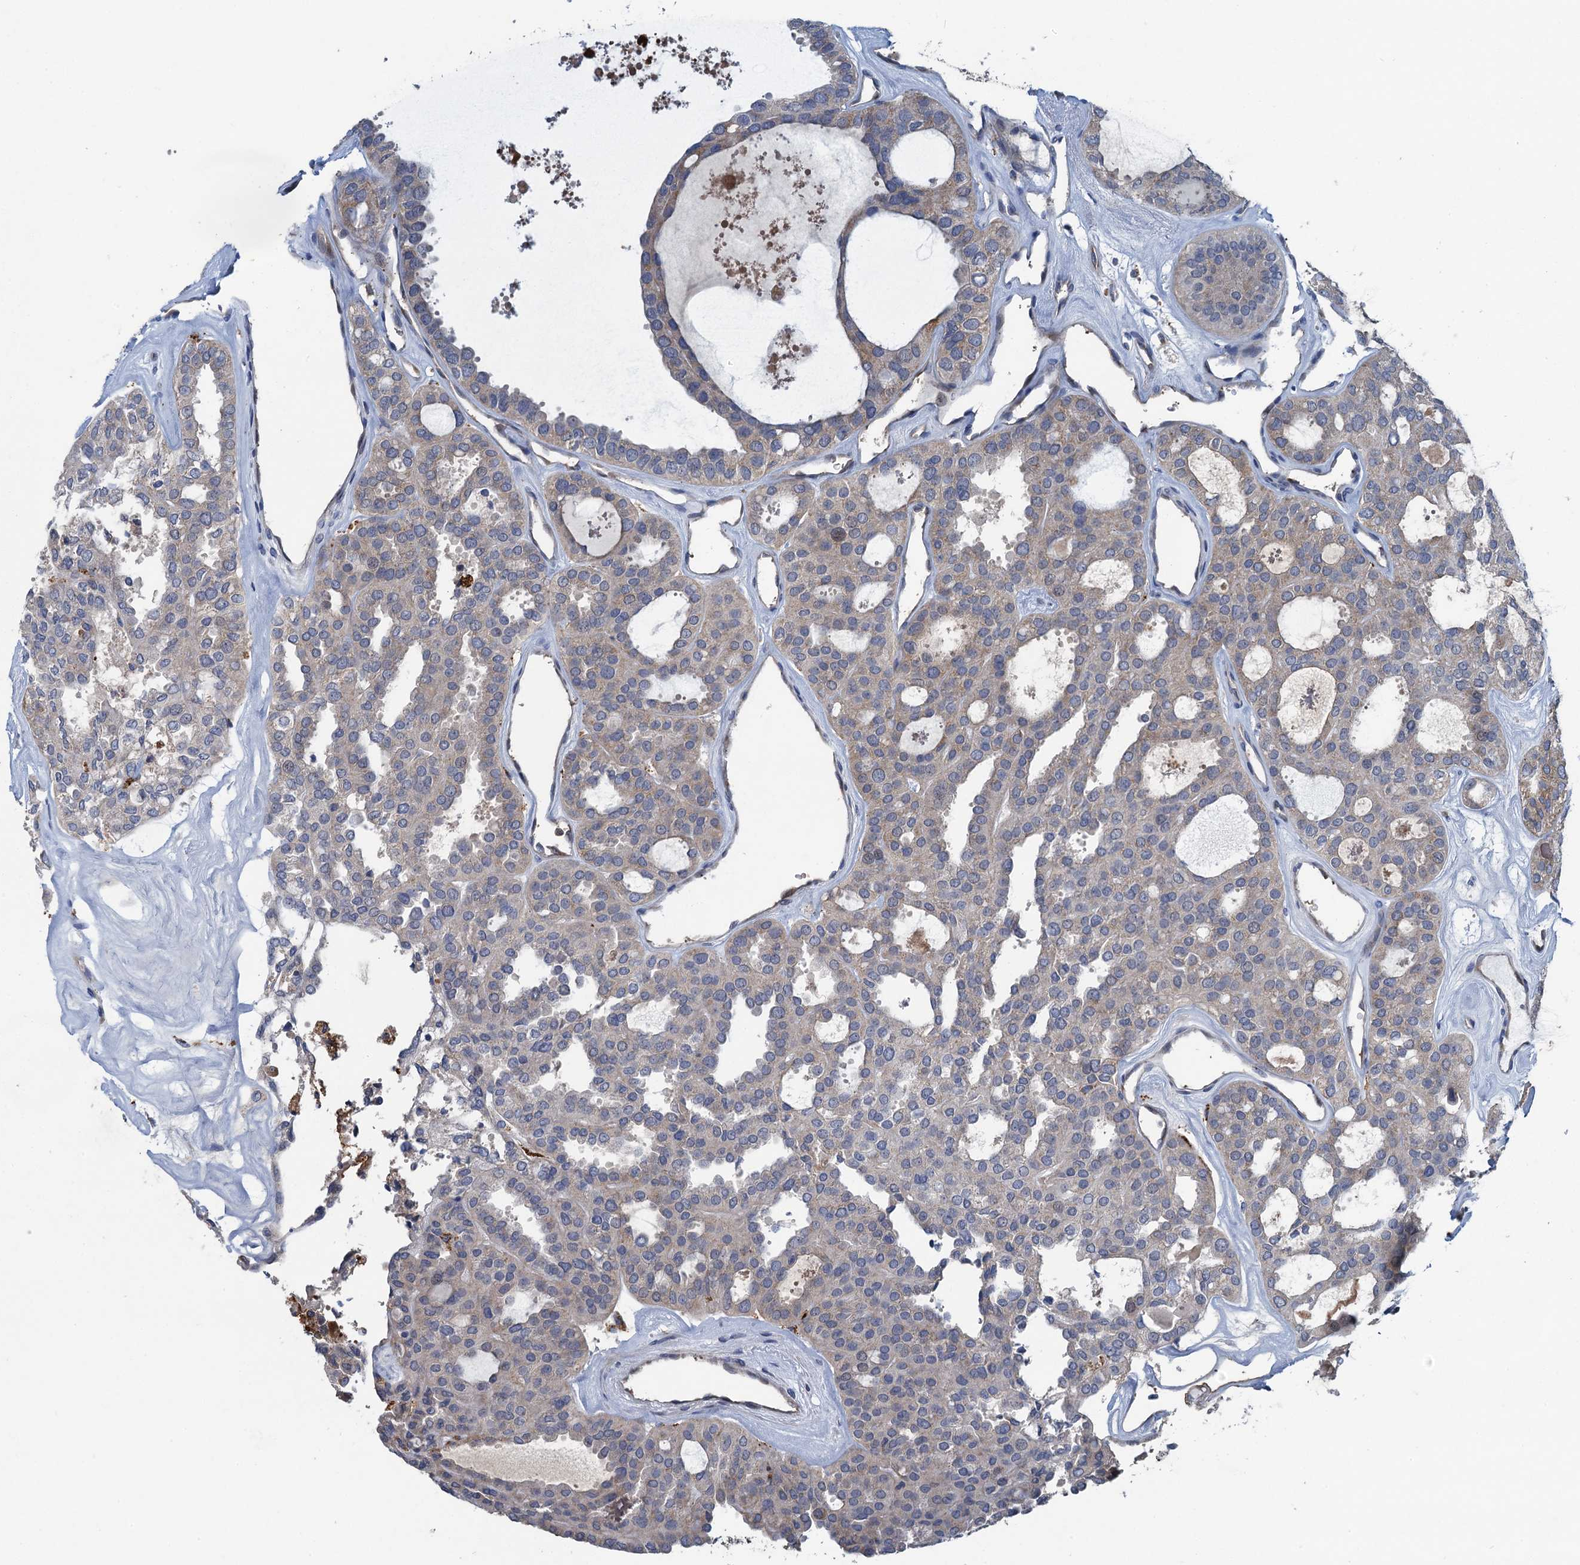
{"staining": {"intensity": "negative", "quantity": "none", "location": "none"}, "tissue": "thyroid cancer", "cell_type": "Tumor cells", "image_type": "cancer", "snomed": [{"axis": "morphology", "description": "Follicular adenoma carcinoma, NOS"}, {"axis": "topography", "description": "Thyroid gland"}], "caption": "Tumor cells are negative for protein expression in human thyroid follicular adenoma carcinoma.", "gene": "KBTBD8", "patient": {"sex": "male", "age": 75}}